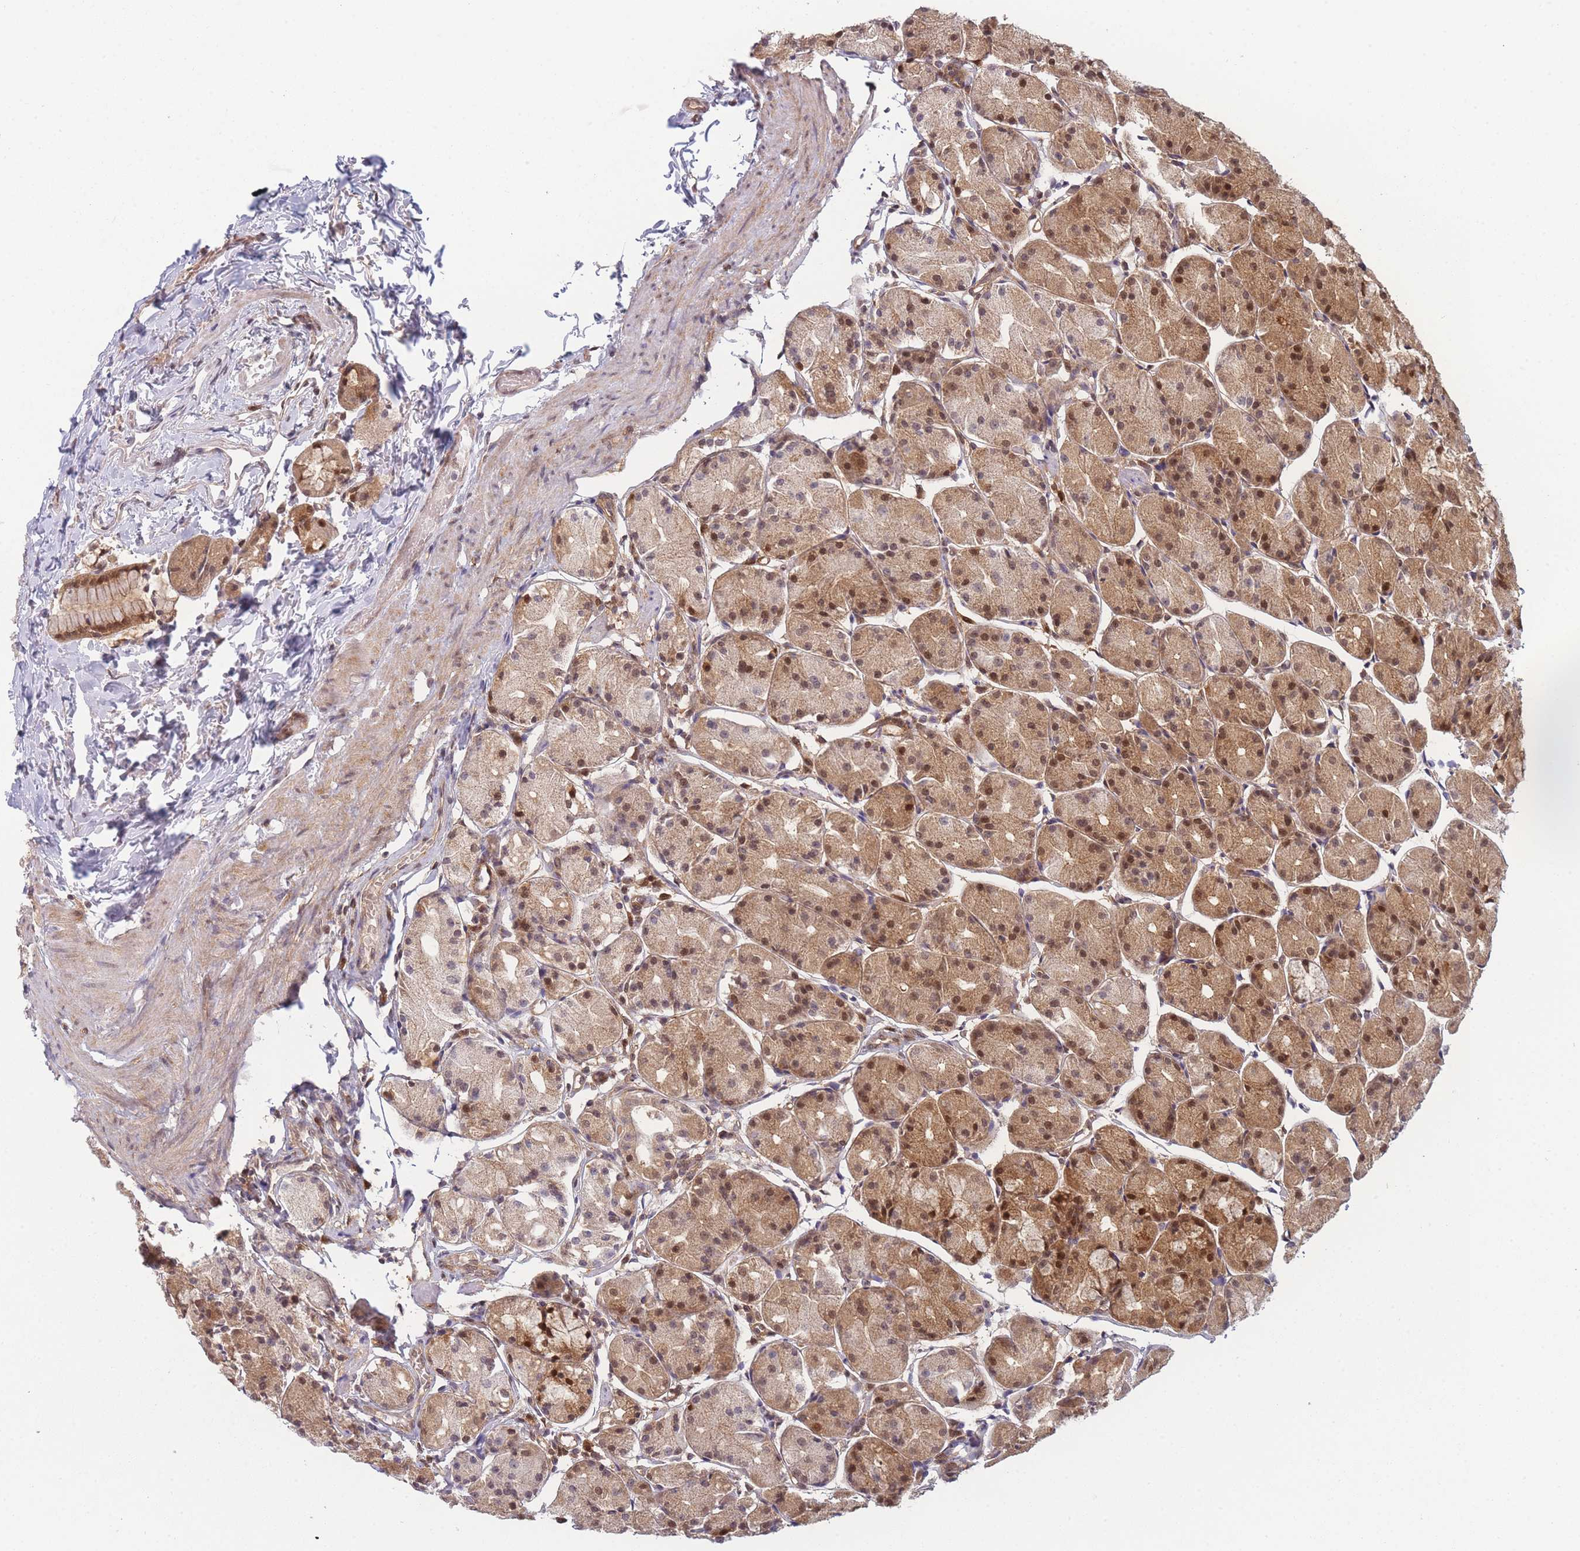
{"staining": {"intensity": "strong", "quantity": ">75%", "location": "cytoplasmic/membranous,nuclear"}, "tissue": "stomach", "cell_type": "Glandular cells", "image_type": "normal", "snomed": [{"axis": "morphology", "description": "Normal tissue, NOS"}, {"axis": "topography", "description": "Stomach, upper"}], "caption": "Stomach stained for a protein shows strong cytoplasmic/membranous,nuclear positivity in glandular cells. (brown staining indicates protein expression, while blue staining denotes nuclei).", "gene": "MRI1", "patient": {"sex": "male", "age": 47}}